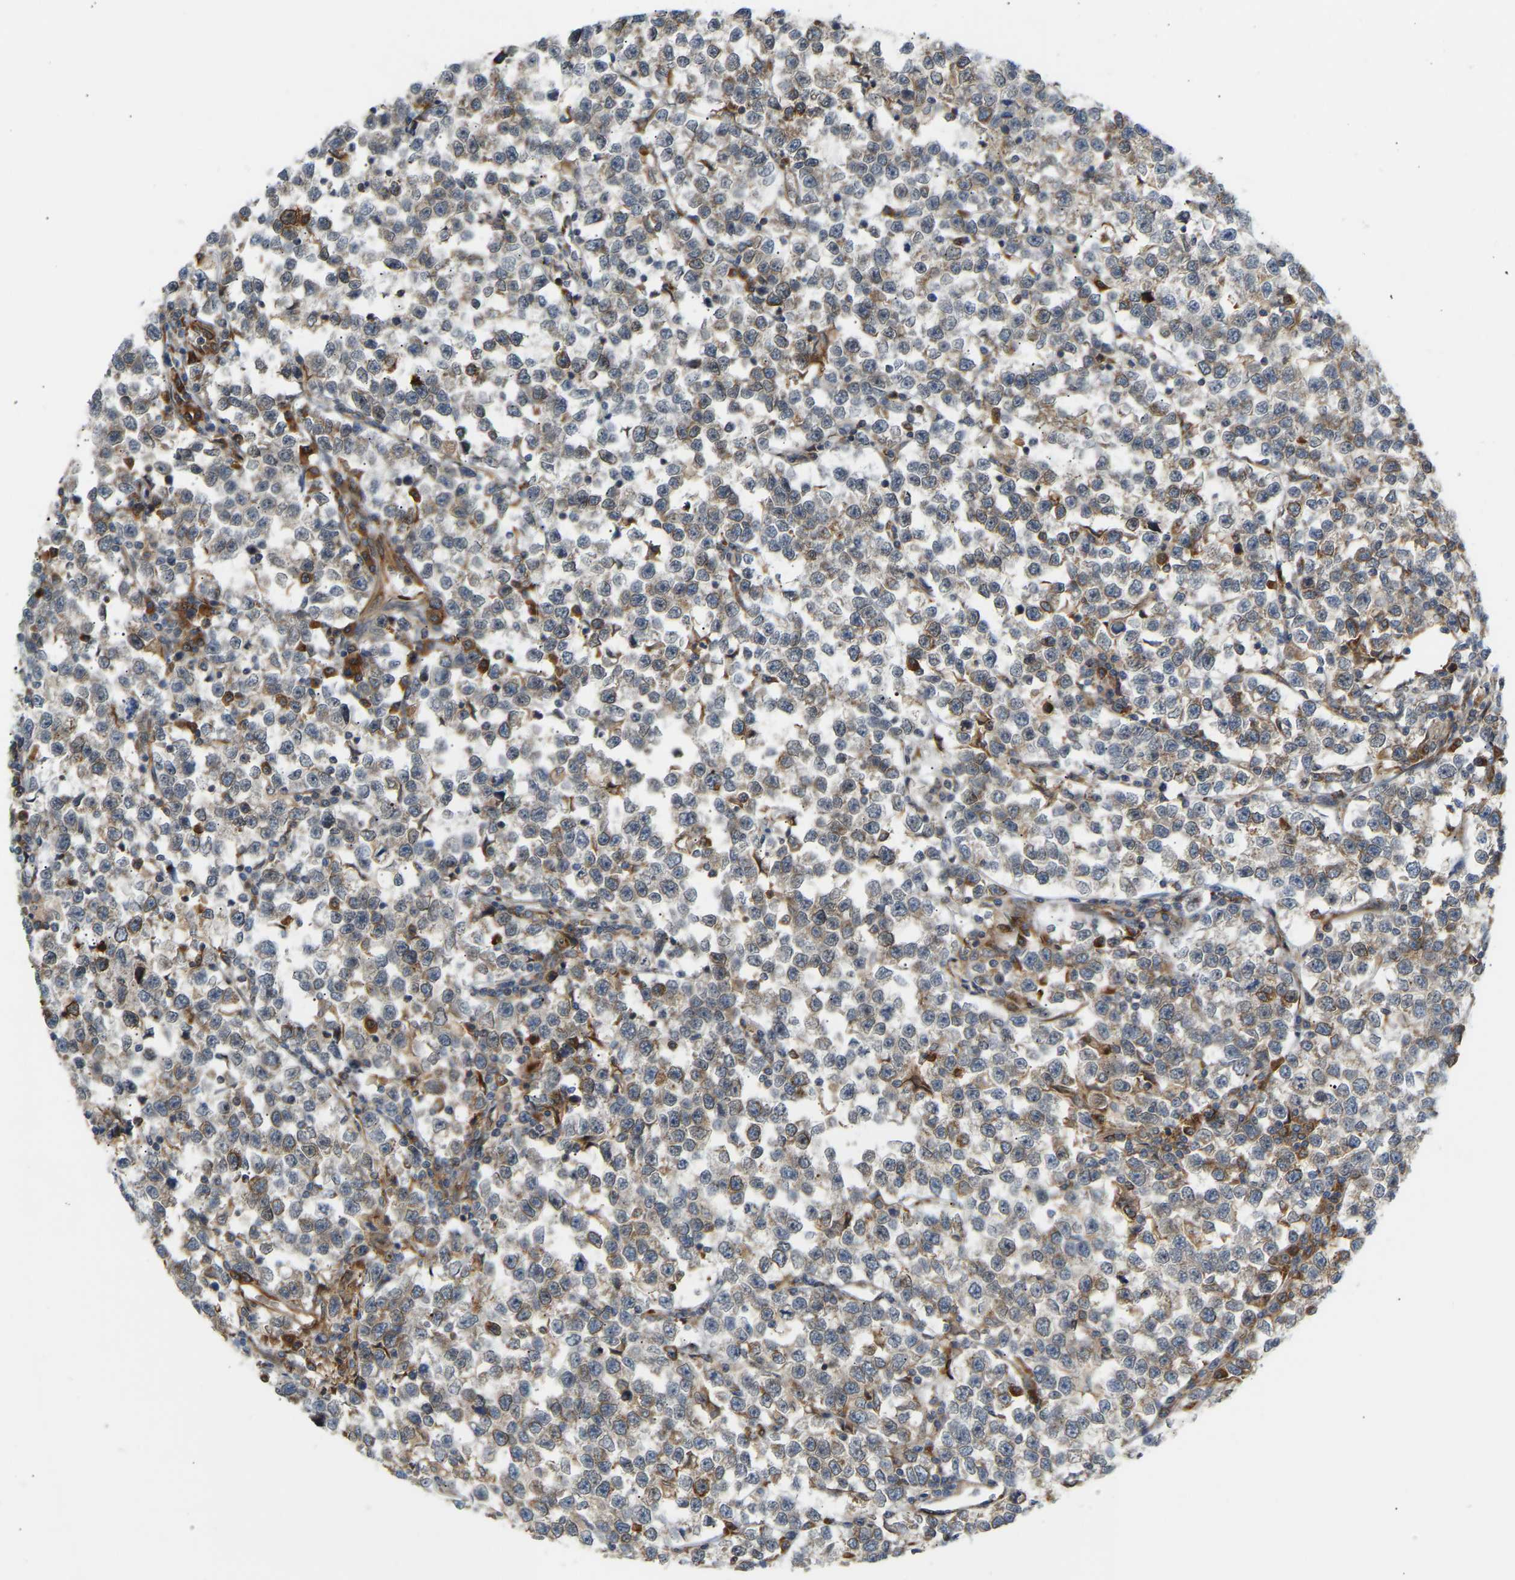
{"staining": {"intensity": "moderate", "quantity": "<25%", "location": "cytoplasmic/membranous"}, "tissue": "testis cancer", "cell_type": "Tumor cells", "image_type": "cancer", "snomed": [{"axis": "morphology", "description": "Normal tissue, NOS"}, {"axis": "morphology", "description": "Seminoma, NOS"}, {"axis": "topography", "description": "Testis"}], "caption": "Seminoma (testis) stained for a protein (brown) shows moderate cytoplasmic/membranous positive staining in approximately <25% of tumor cells.", "gene": "PLCG2", "patient": {"sex": "male", "age": 43}}